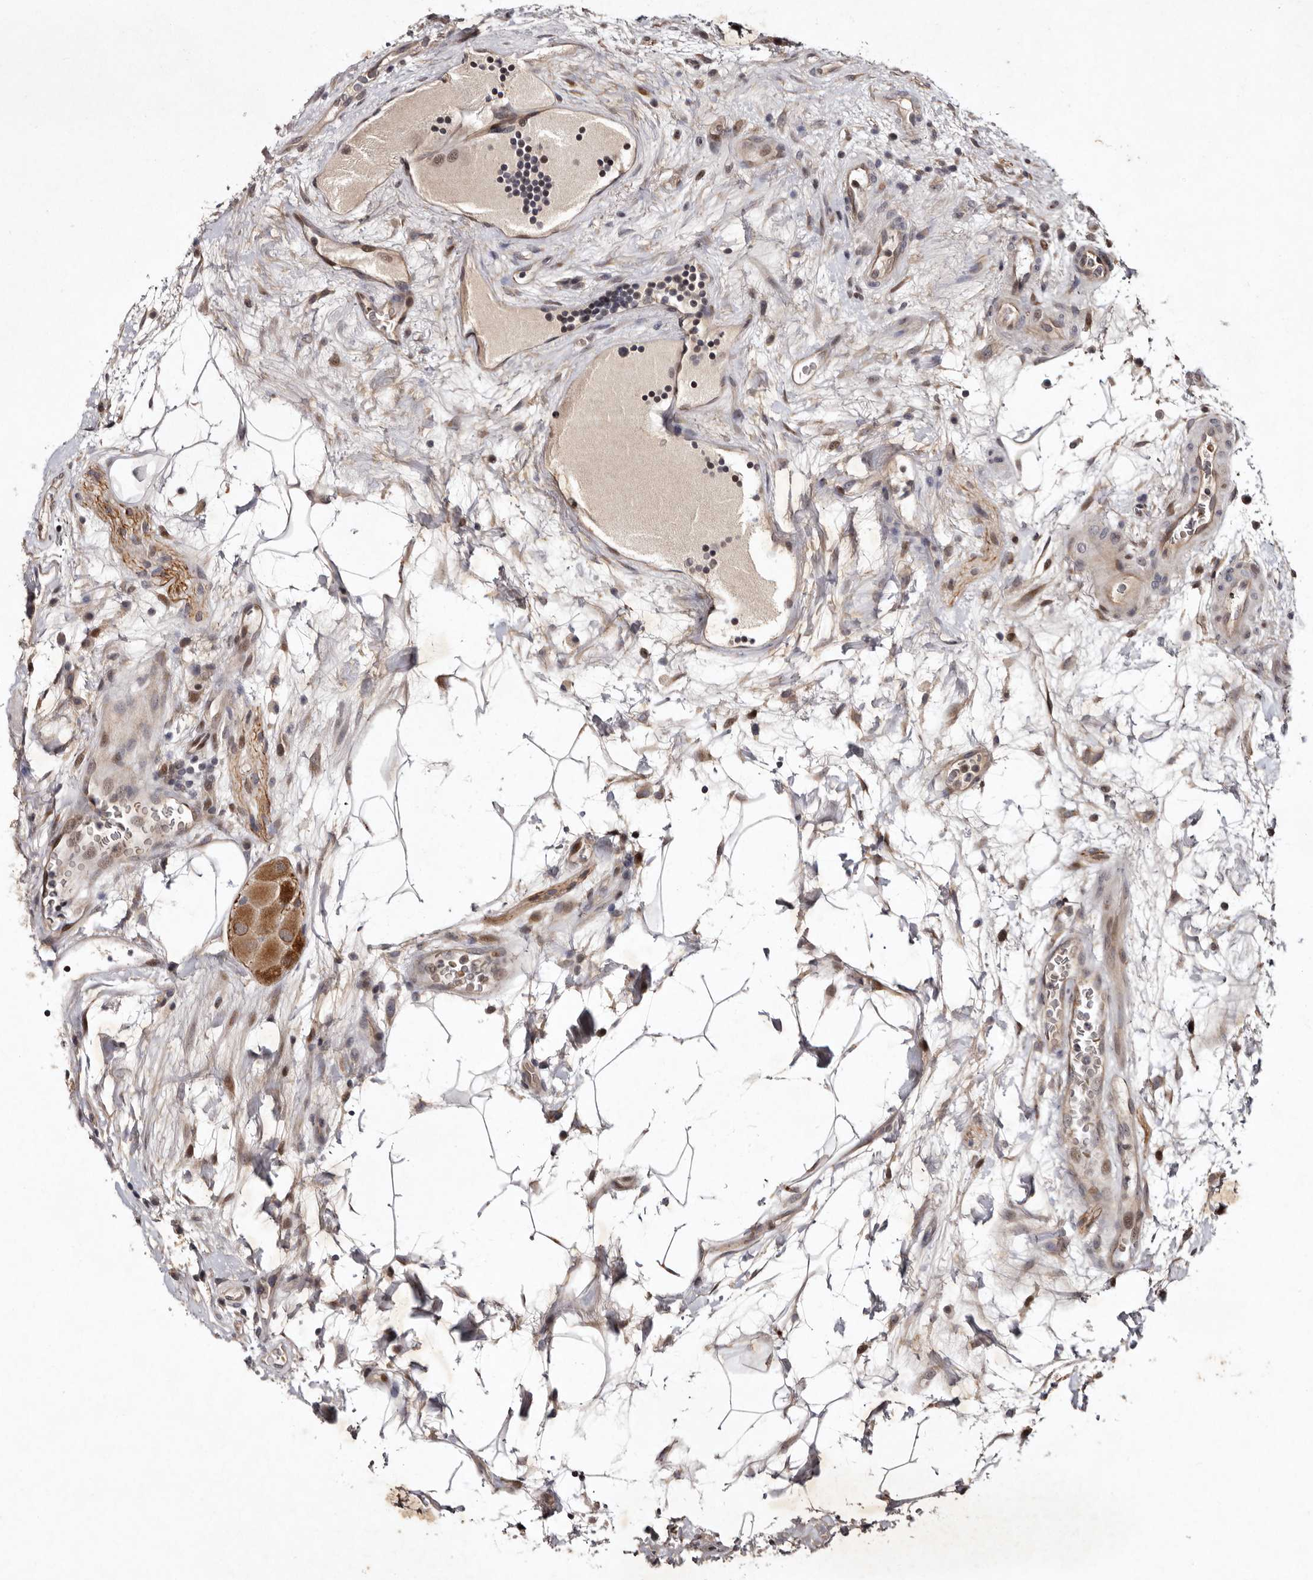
{"staining": {"intensity": "moderate", "quantity": ">75%", "location": "cytoplasmic/membranous"}, "tissue": "colon", "cell_type": "Endothelial cells", "image_type": "normal", "snomed": [{"axis": "morphology", "description": "Normal tissue, NOS"}, {"axis": "topography", "description": "Colon"}], "caption": "Moderate cytoplasmic/membranous staining for a protein is appreciated in about >75% of endothelial cells of normal colon using IHC.", "gene": "ABL1", "patient": {"sex": "female", "age": 79}}